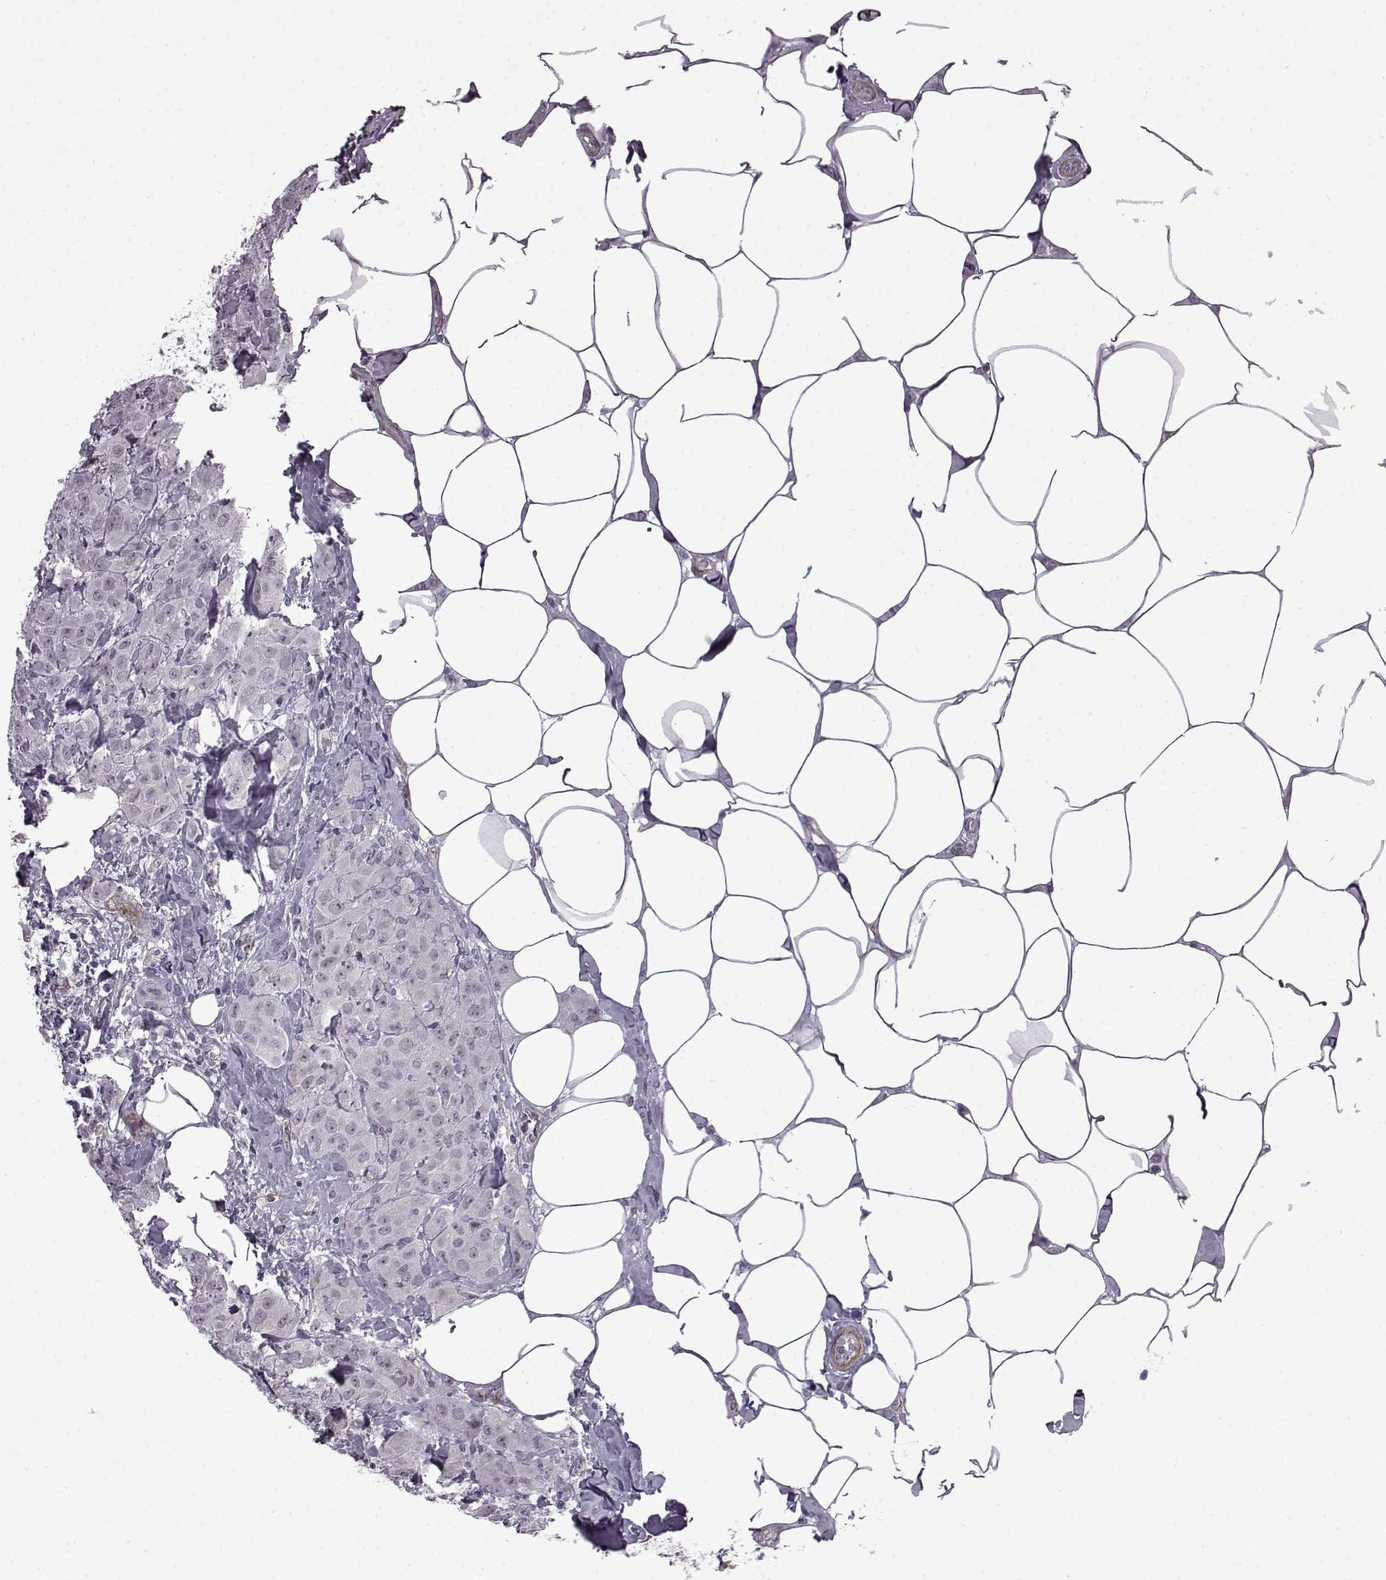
{"staining": {"intensity": "negative", "quantity": "none", "location": "none"}, "tissue": "breast cancer", "cell_type": "Tumor cells", "image_type": "cancer", "snomed": [{"axis": "morphology", "description": "Normal tissue, NOS"}, {"axis": "morphology", "description": "Duct carcinoma"}, {"axis": "topography", "description": "Breast"}], "caption": "IHC histopathology image of intraductal carcinoma (breast) stained for a protein (brown), which exhibits no expression in tumor cells.", "gene": "SYNPO2", "patient": {"sex": "female", "age": 43}}